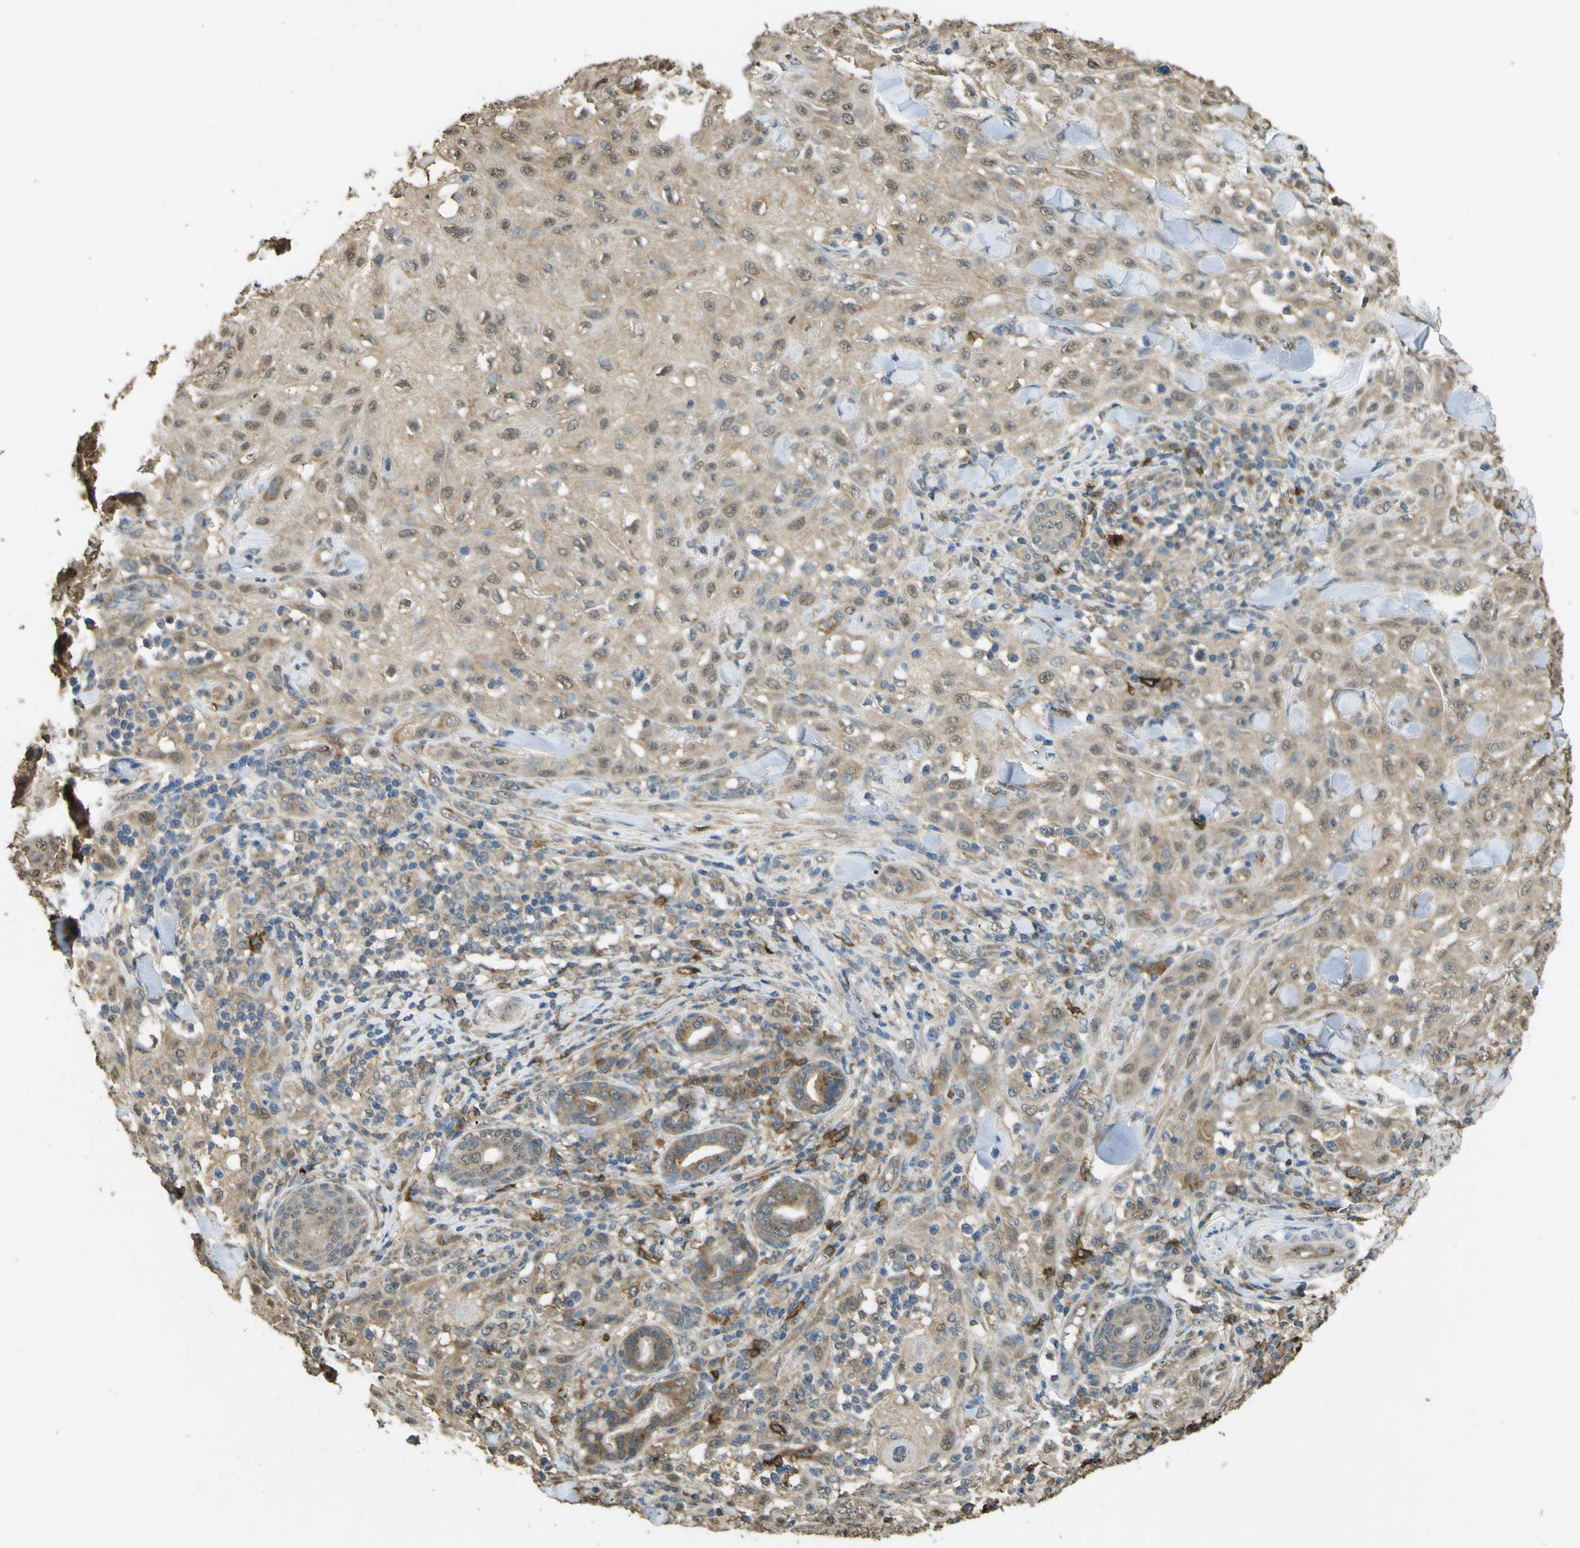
{"staining": {"intensity": "weak", "quantity": ">75%", "location": "cytoplasmic/membranous"}, "tissue": "skin cancer", "cell_type": "Tumor cells", "image_type": "cancer", "snomed": [{"axis": "morphology", "description": "Squamous cell carcinoma, NOS"}, {"axis": "topography", "description": "Skin"}], "caption": "Immunohistochemical staining of human skin cancer reveals low levels of weak cytoplasmic/membranous protein staining in about >75% of tumor cells.", "gene": "GOLGA1", "patient": {"sex": "male", "age": 24}}